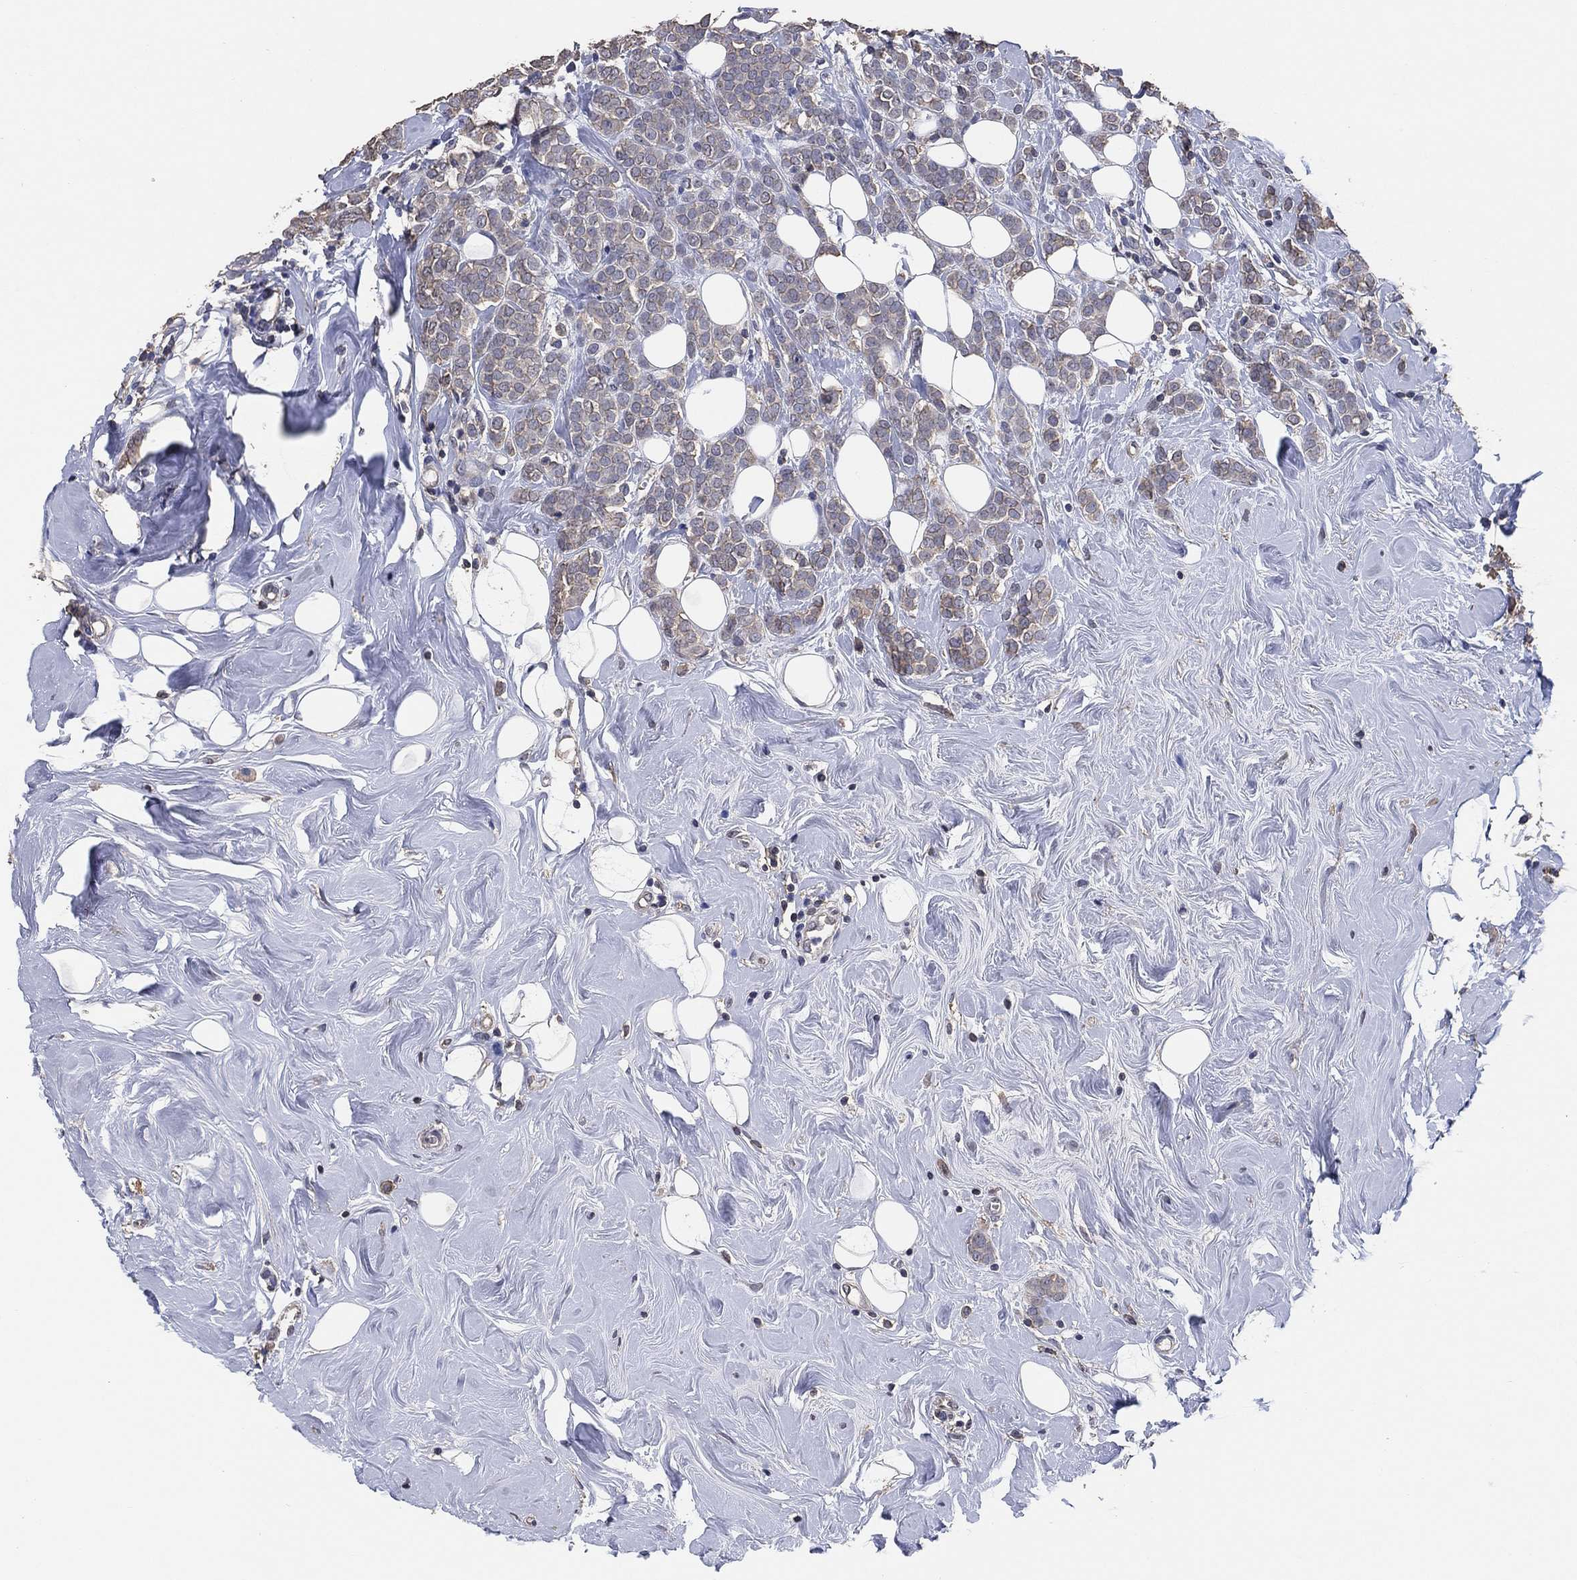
{"staining": {"intensity": "weak", "quantity": "<25%", "location": "cytoplasmic/membranous,nuclear"}, "tissue": "breast cancer", "cell_type": "Tumor cells", "image_type": "cancer", "snomed": [{"axis": "morphology", "description": "Lobular carcinoma"}, {"axis": "topography", "description": "Breast"}], "caption": "There is no significant staining in tumor cells of lobular carcinoma (breast).", "gene": "KLK5", "patient": {"sex": "female", "age": 49}}